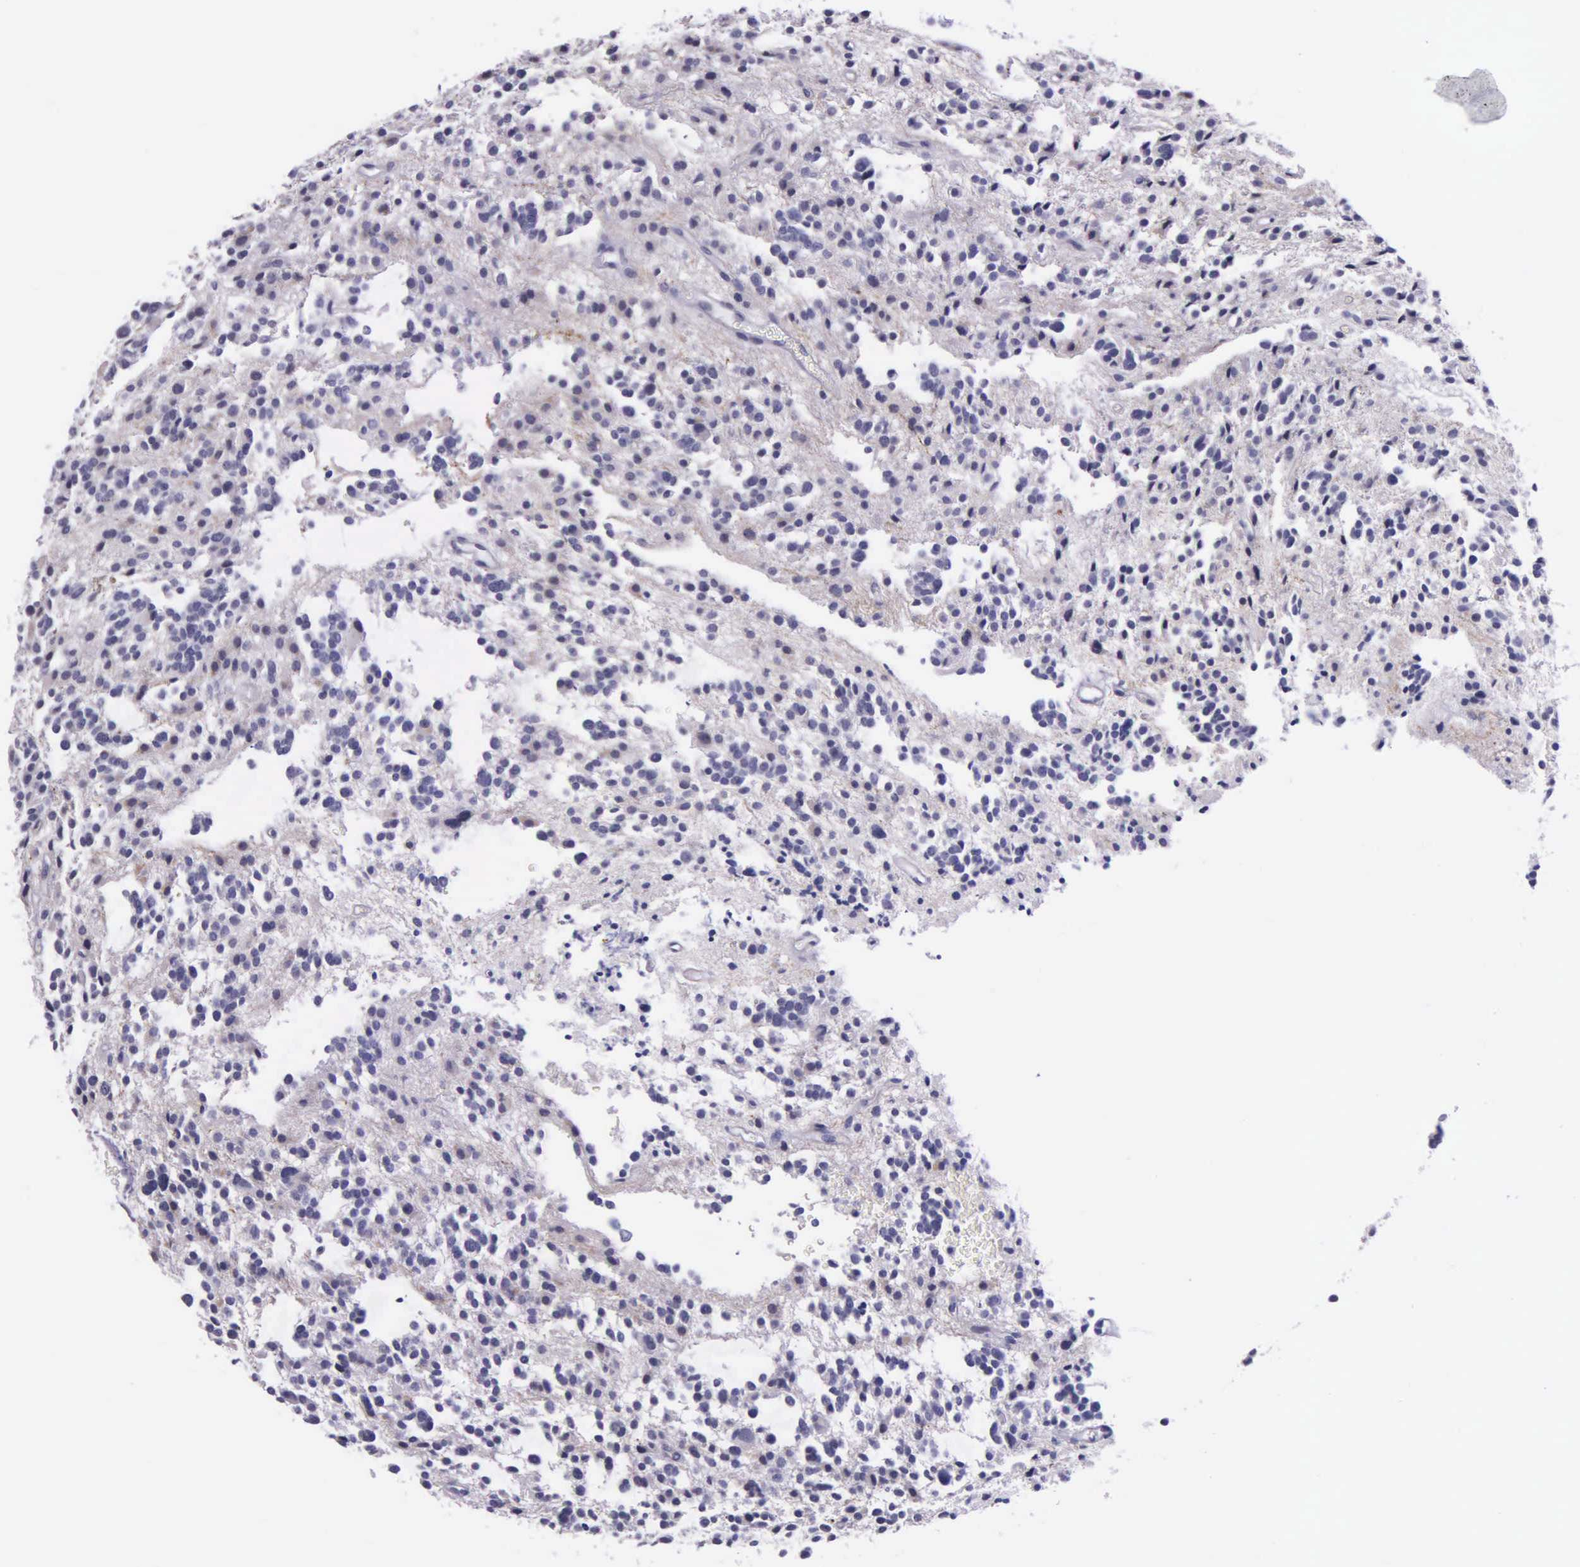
{"staining": {"intensity": "negative", "quantity": "none", "location": "none"}, "tissue": "glioma", "cell_type": "Tumor cells", "image_type": "cancer", "snomed": [{"axis": "morphology", "description": "Glioma, malignant, Low grade"}, {"axis": "topography", "description": "Brain"}], "caption": "Image shows no protein positivity in tumor cells of malignant glioma (low-grade) tissue.", "gene": "AHNAK2", "patient": {"sex": "female", "age": 36}}